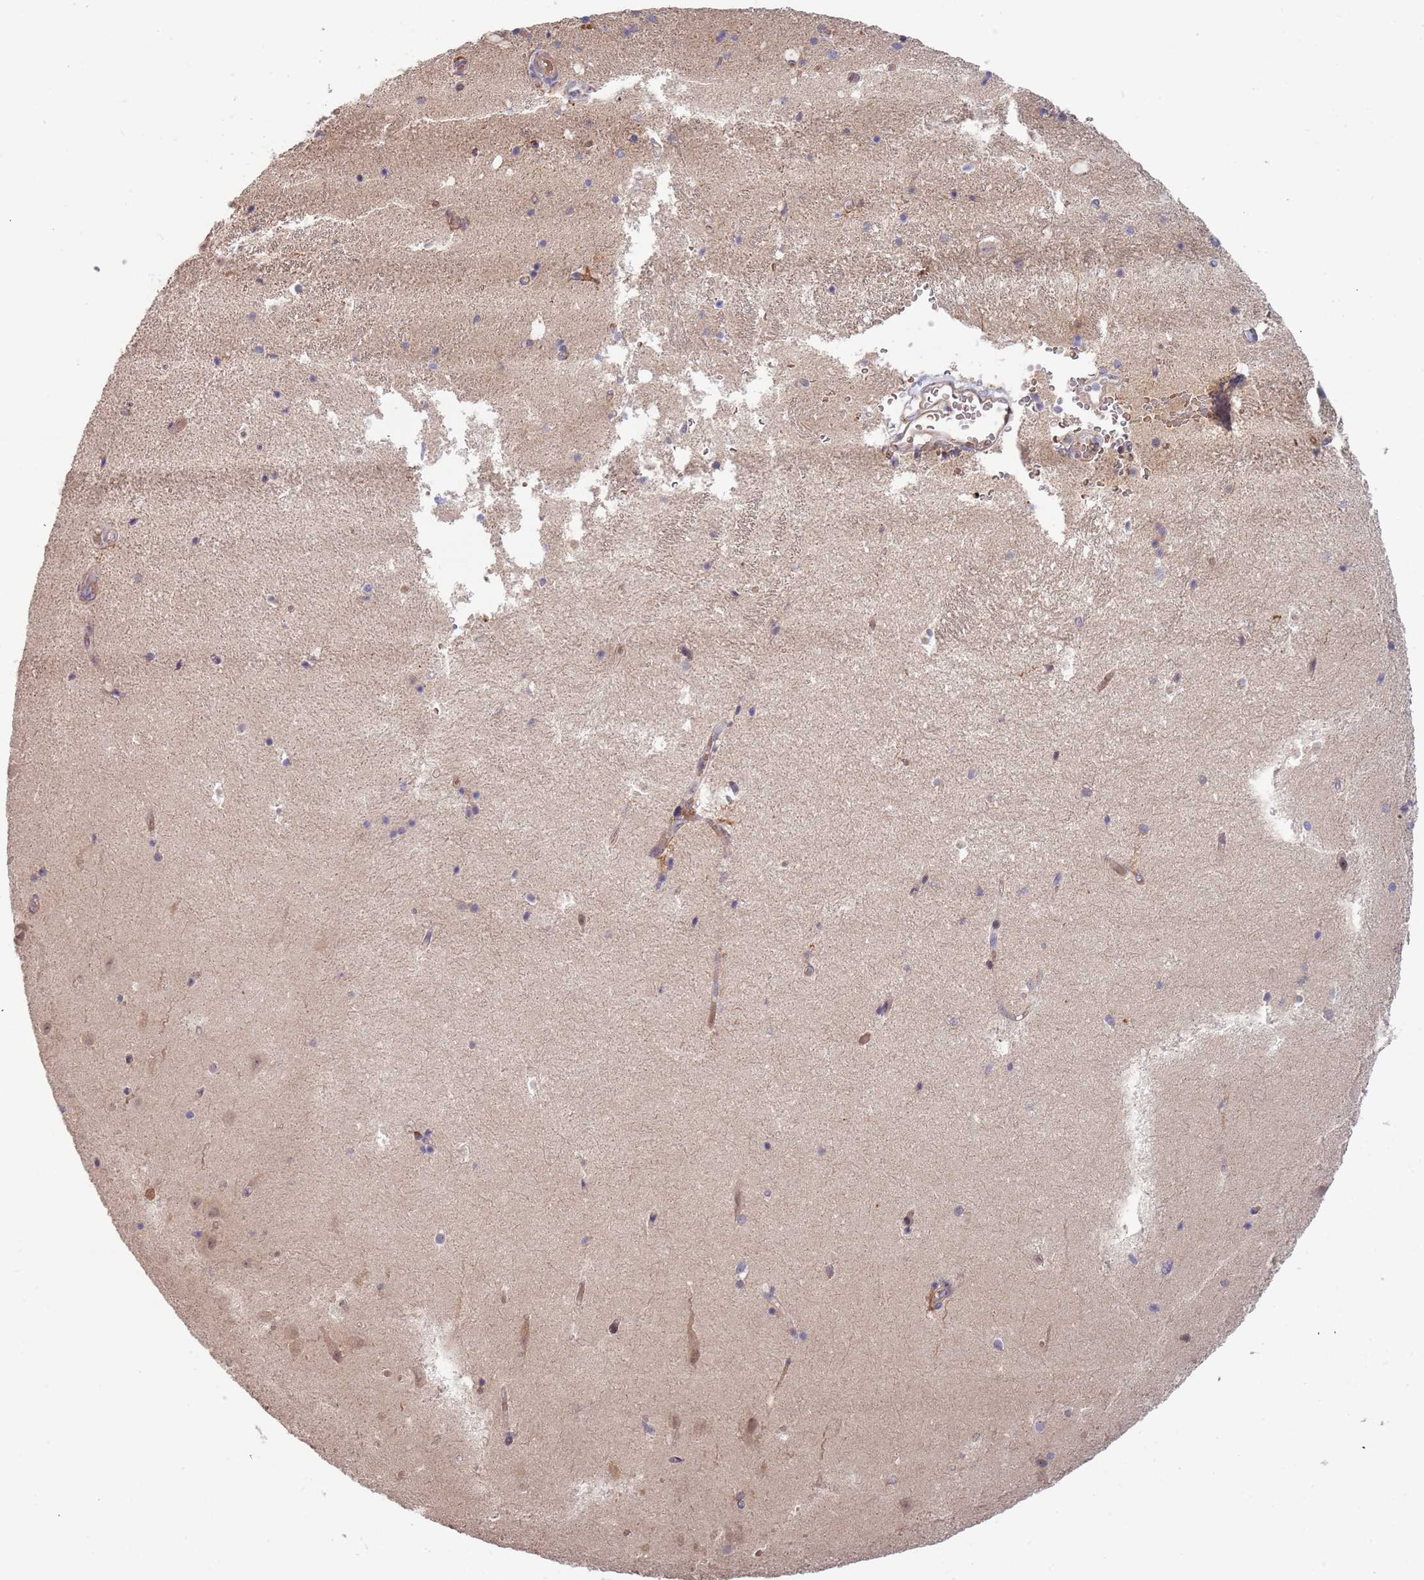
{"staining": {"intensity": "negative", "quantity": "none", "location": "none"}, "tissue": "hippocampus", "cell_type": "Glial cells", "image_type": "normal", "snomed": [{"axis": "morphology", "description": "Normal tissue, NOS"}, {"axis": "topography", "description": "Hippocampus"}], "caption": "This micrograph is of normal hippocampus stained with immunohistochemistry (IHC) to label a protein in brown with the nuclei are counter-stained blue. There is no expression in glial cells.", "gene": "TRAPPC6B", "patient": {"sex": "female", "age": 52}}